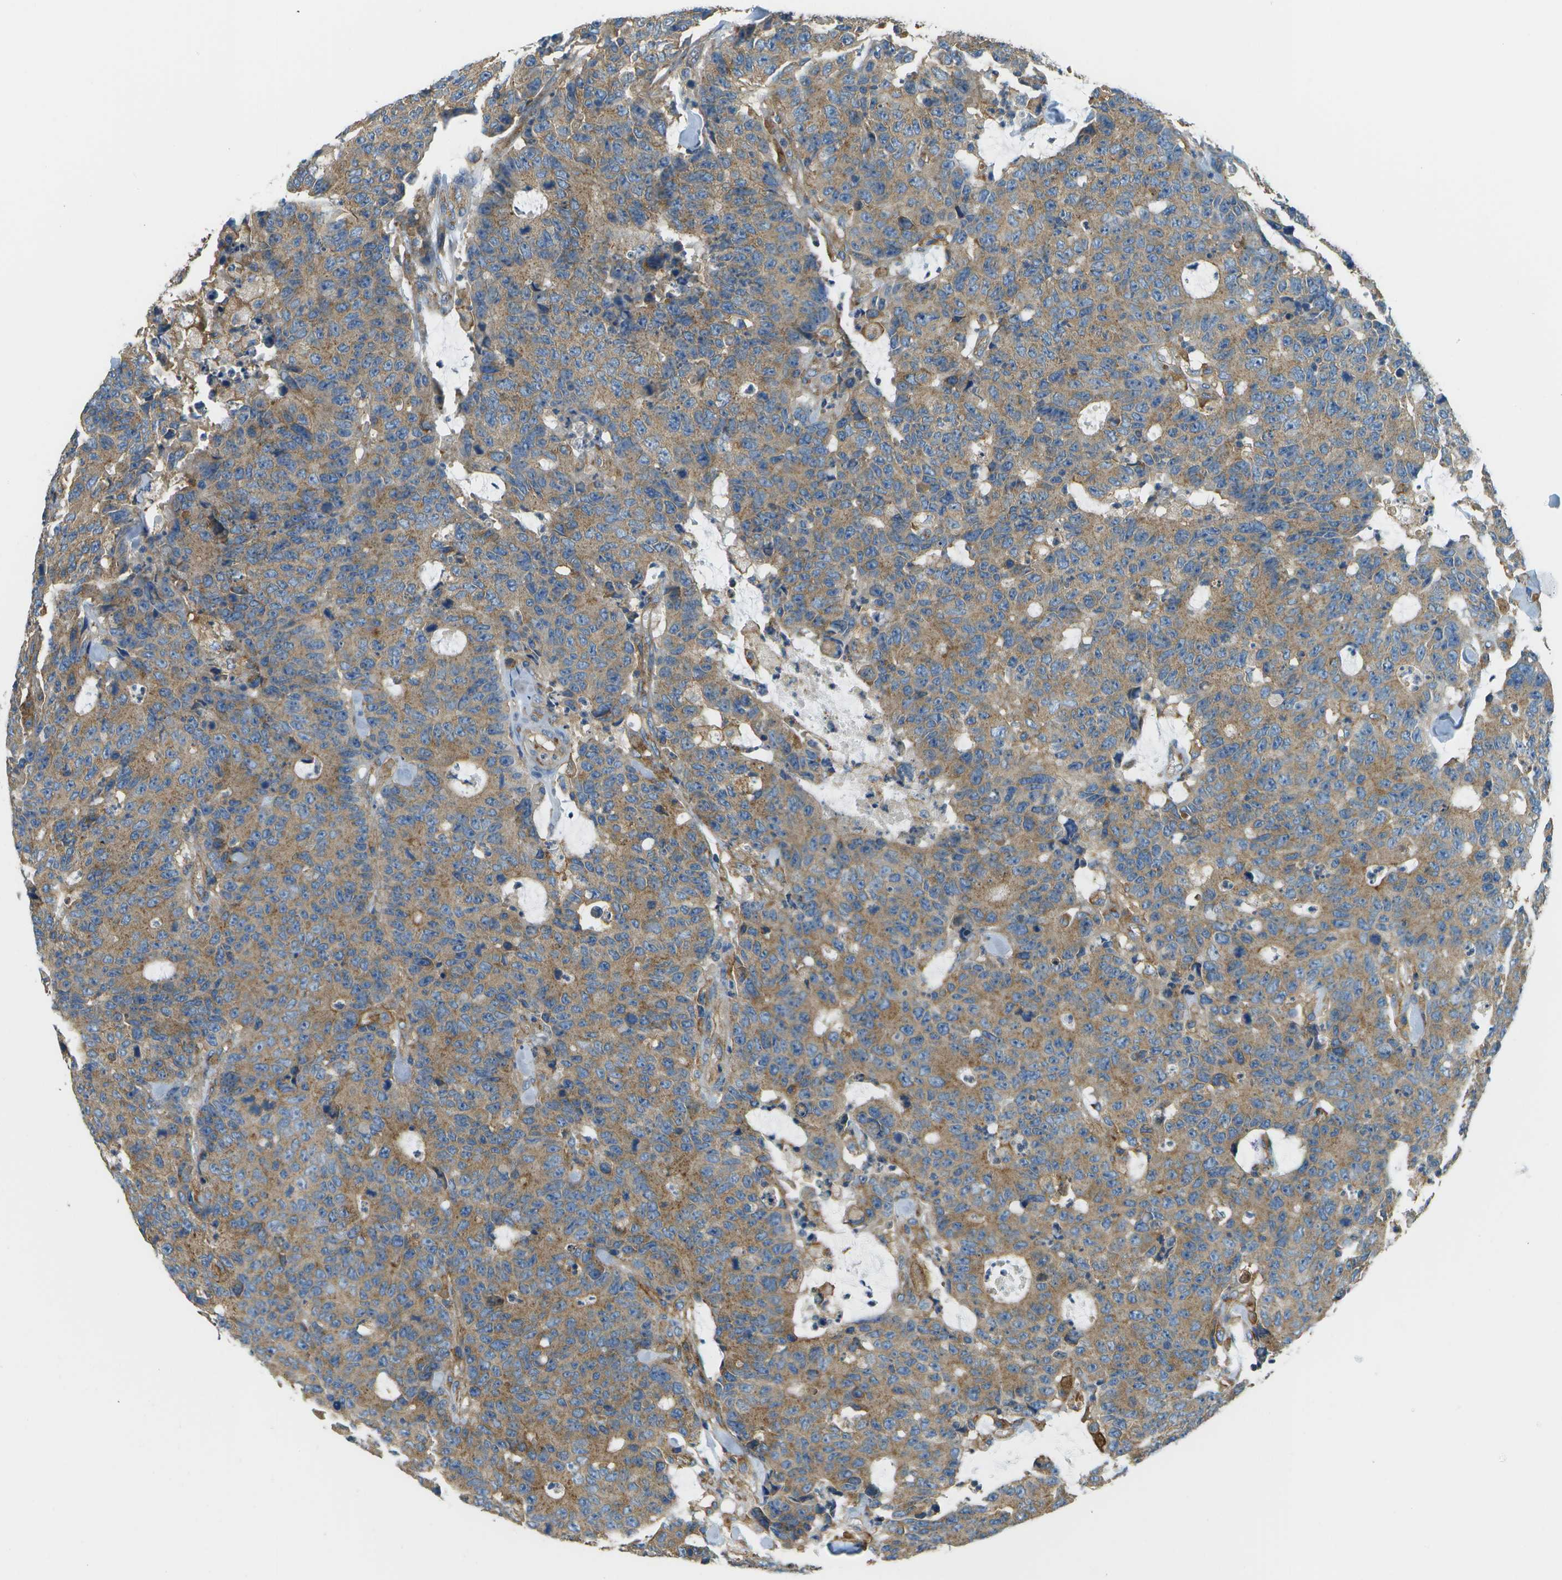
{"staining": {"intensity": "moderate", "quantity": ">75%", "location": "cytoplasmic/membranous"}, "tissue": "colorectal cancer", "cell_type": "Tumor cells", "image_type": "cancer", "snomed": [{"axis": "morphology", "description": "Adenocarcinoma, NOS"}, {"axis": "topography", "description": "Colon"}], "caption": "Immunohistochemistry of human colorectal cancer (adenocarcinoma) demonstrates medium levels of moderate cytoplasmic/membranous expression in approximately >75% of tumor cells. The staining was performed using DAB, with brown indicating positive protein expression. Nuclei are stained blue with hematoxylin.", "gene": "CLTC", "patient": {"sex": "female", "age": 86}}